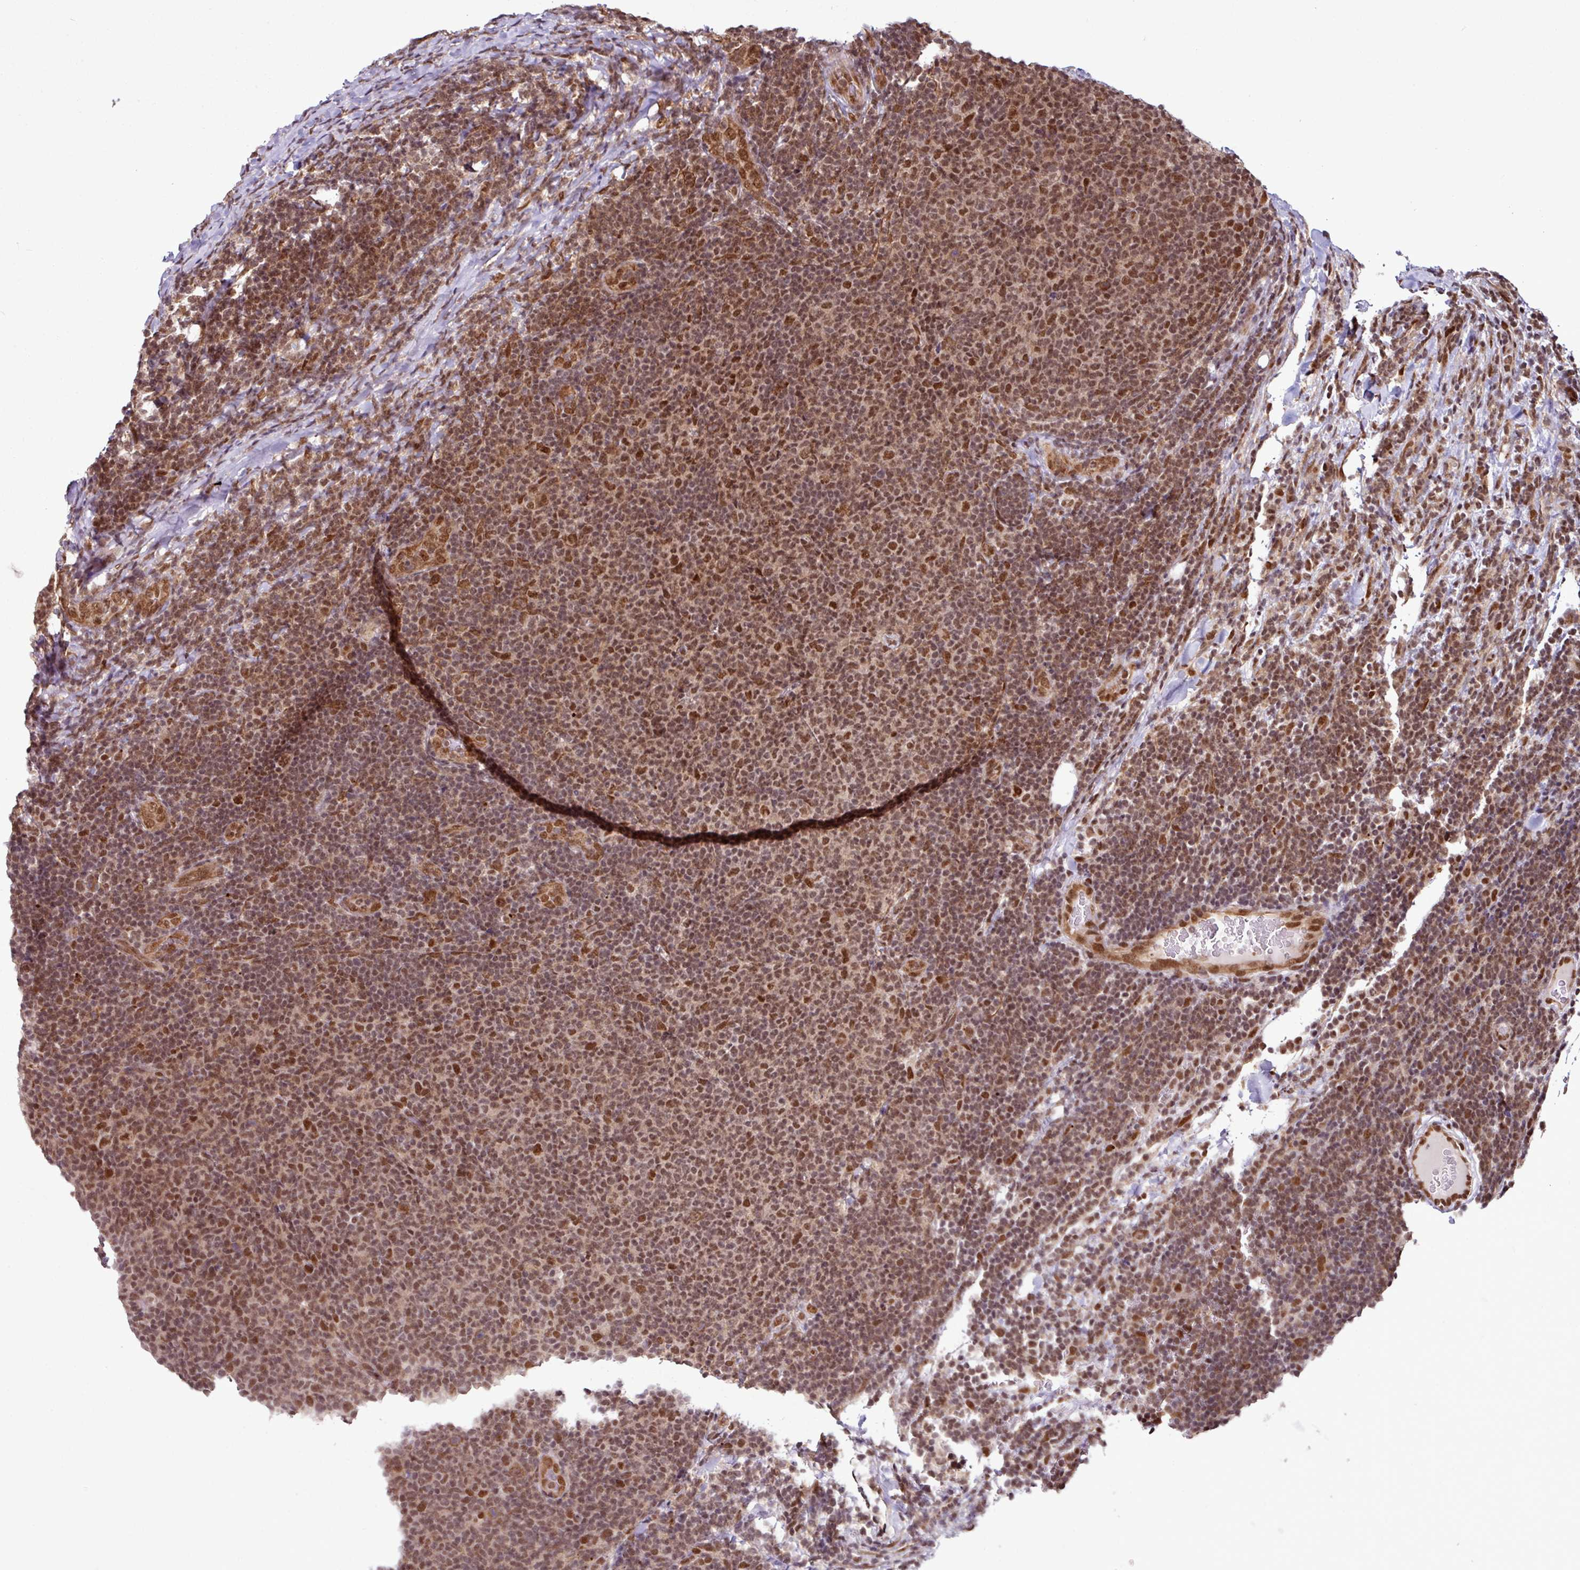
{"staining": {"intensity": "moderate", "quantity": ">75%", "location": "nuclear"}, "tissue": "lymphoma", "cell_type": "Tumor cells", "image_type": "cancer", "snomed": [{"axis": "morphology", "description": "Malignant lymphoma, non-Hodgkin's type, Low grade"}, {"axis": "topography", "description": "Lymph node"}], "caption": "This histopathology image exhibits IHC staining of lymphoma, with medium moderate nuclear positivity in about >75% of tumor cells.", "gene": "MORF4L2", "patient": {"sex": "male", "age": 66}}